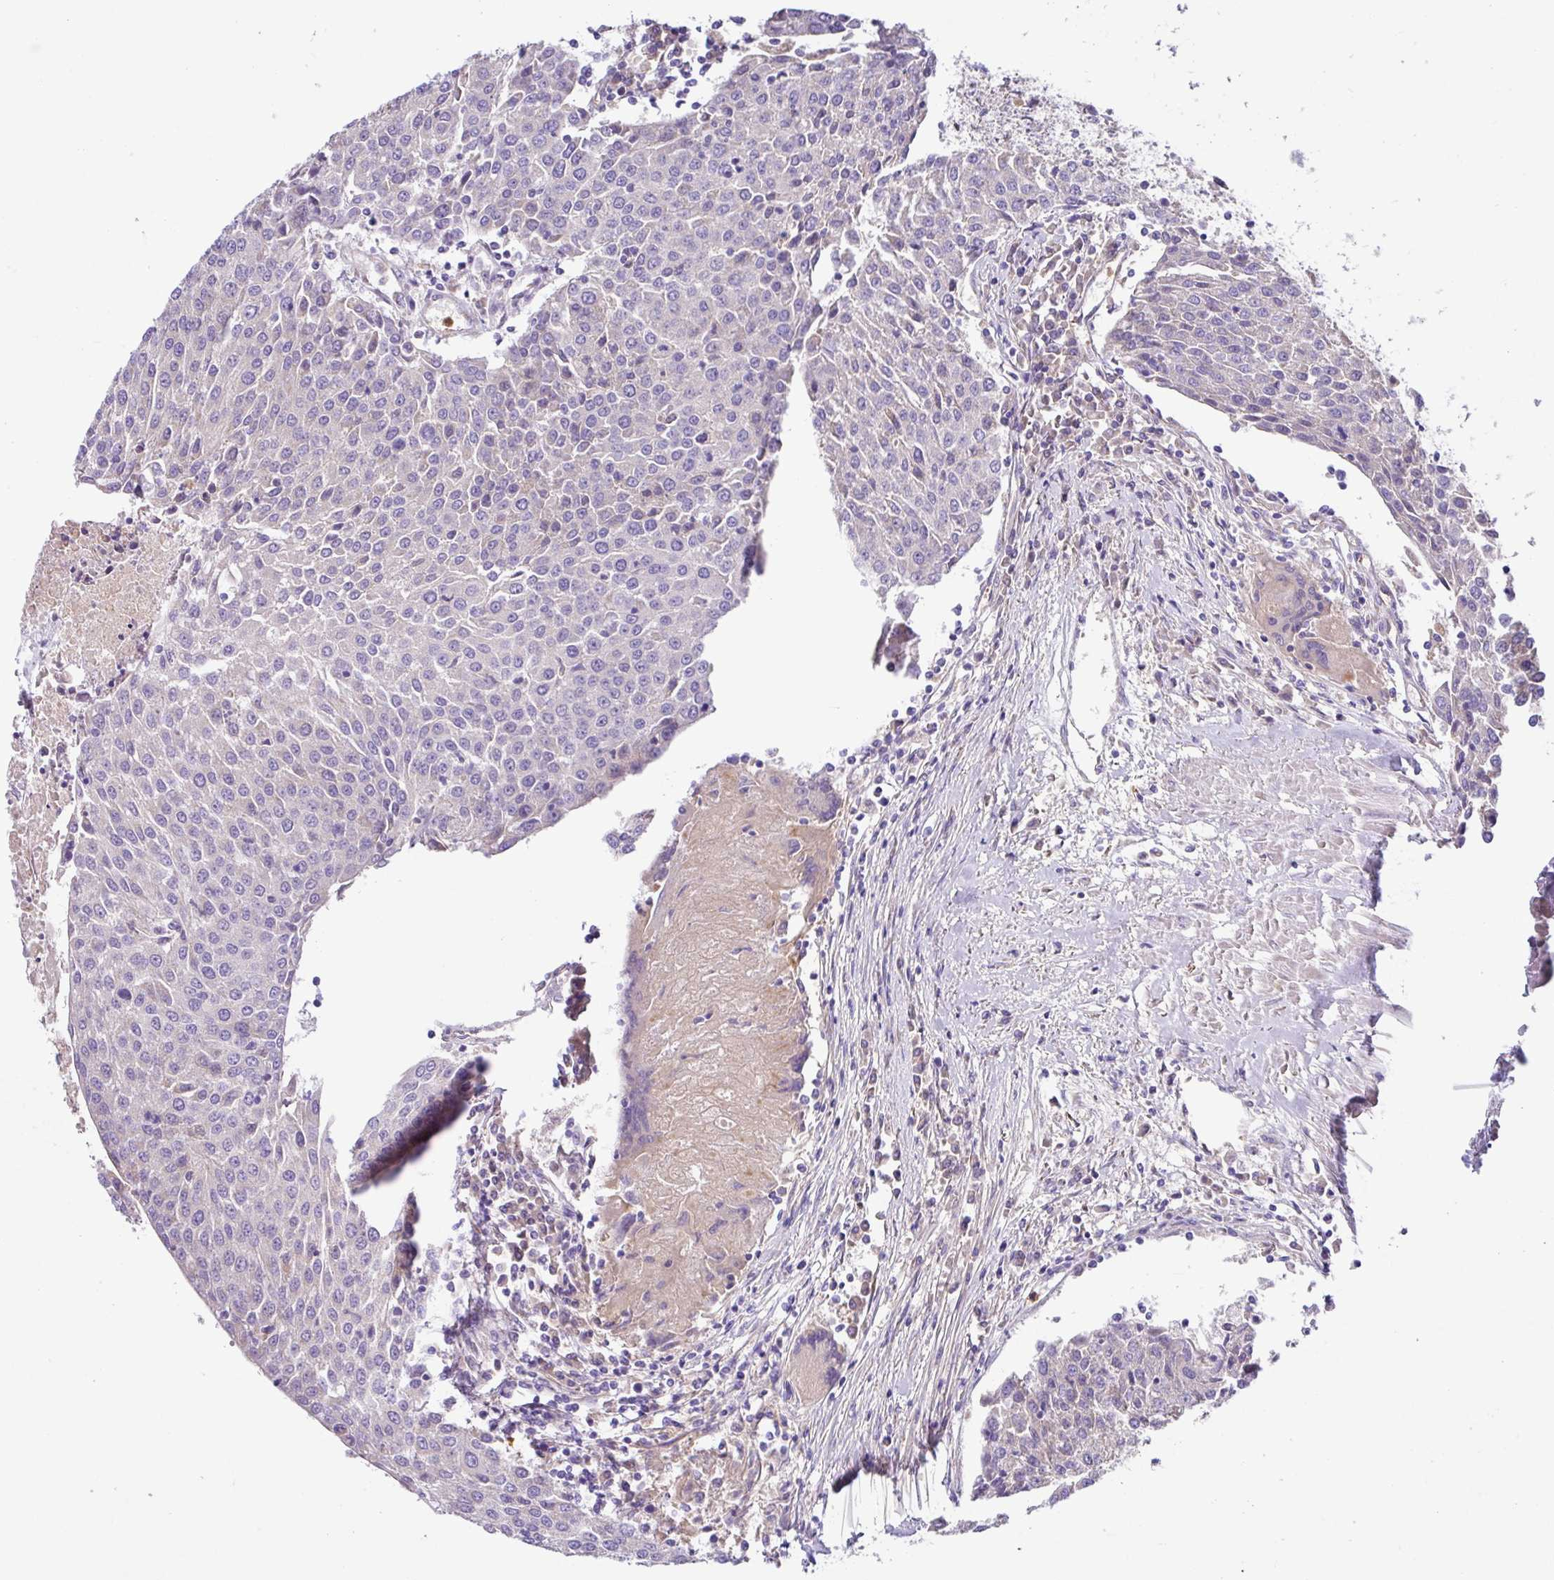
{"staining": {"intensity": "negative", "quantity": "none", "location": "none"}, "tissue": "urothelial cancer", "cell_type": "Tumor cells", "image_type": "cancer", "snomed": [{"axis": "morphology", "description": "Urothelial carcinoma, High grade"}, {"axis": "topography", "description": "Urinary bladder"}], "caption": "IHC of human high-grade urothelial carcinoma exhibits no staining in tumor cells.", "gene": "CRISP3", "patient": {"sex": "female", "age": 85}}